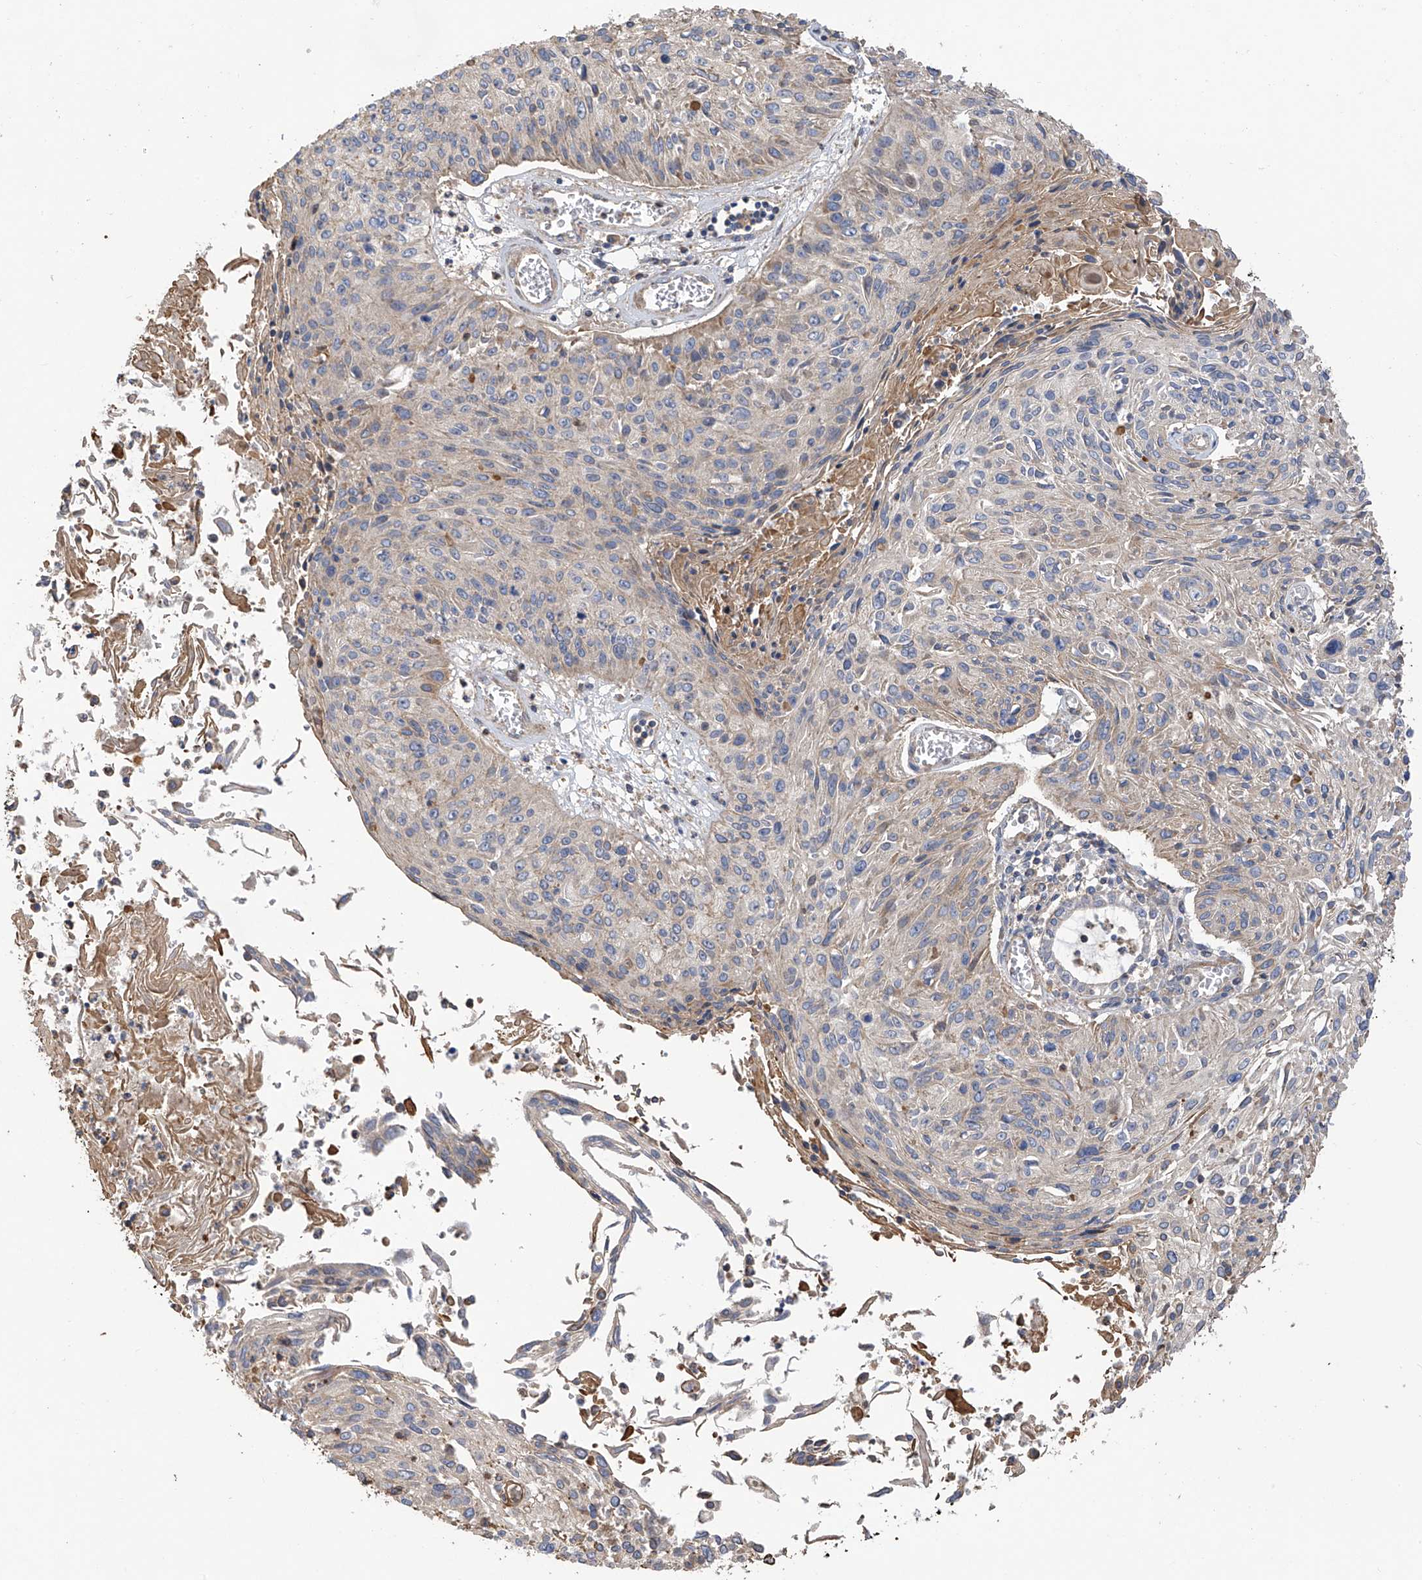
{"staining": {"intensity": "weak", "quantity": "<25%", "location": "cytoplasmic/membranous"}, "tissue": "cervical cancer", "cell_type": "Tumor cells", "image_type": "cancer", "snomed": [{"axis": "morphology", "description": "Squamous cell carcinoma, NOS"}, {"axis": "topography", "description": "Cervix"}], "caption": "Photomicrograph shows no significant protein positivity in tumor cells of cervical cancer (squamous cell carcinoma). (IHC, brightfield microscopy, high magnification).", "gene": "SLC43A3", "patient": {"sex": "female", "age": 51}}